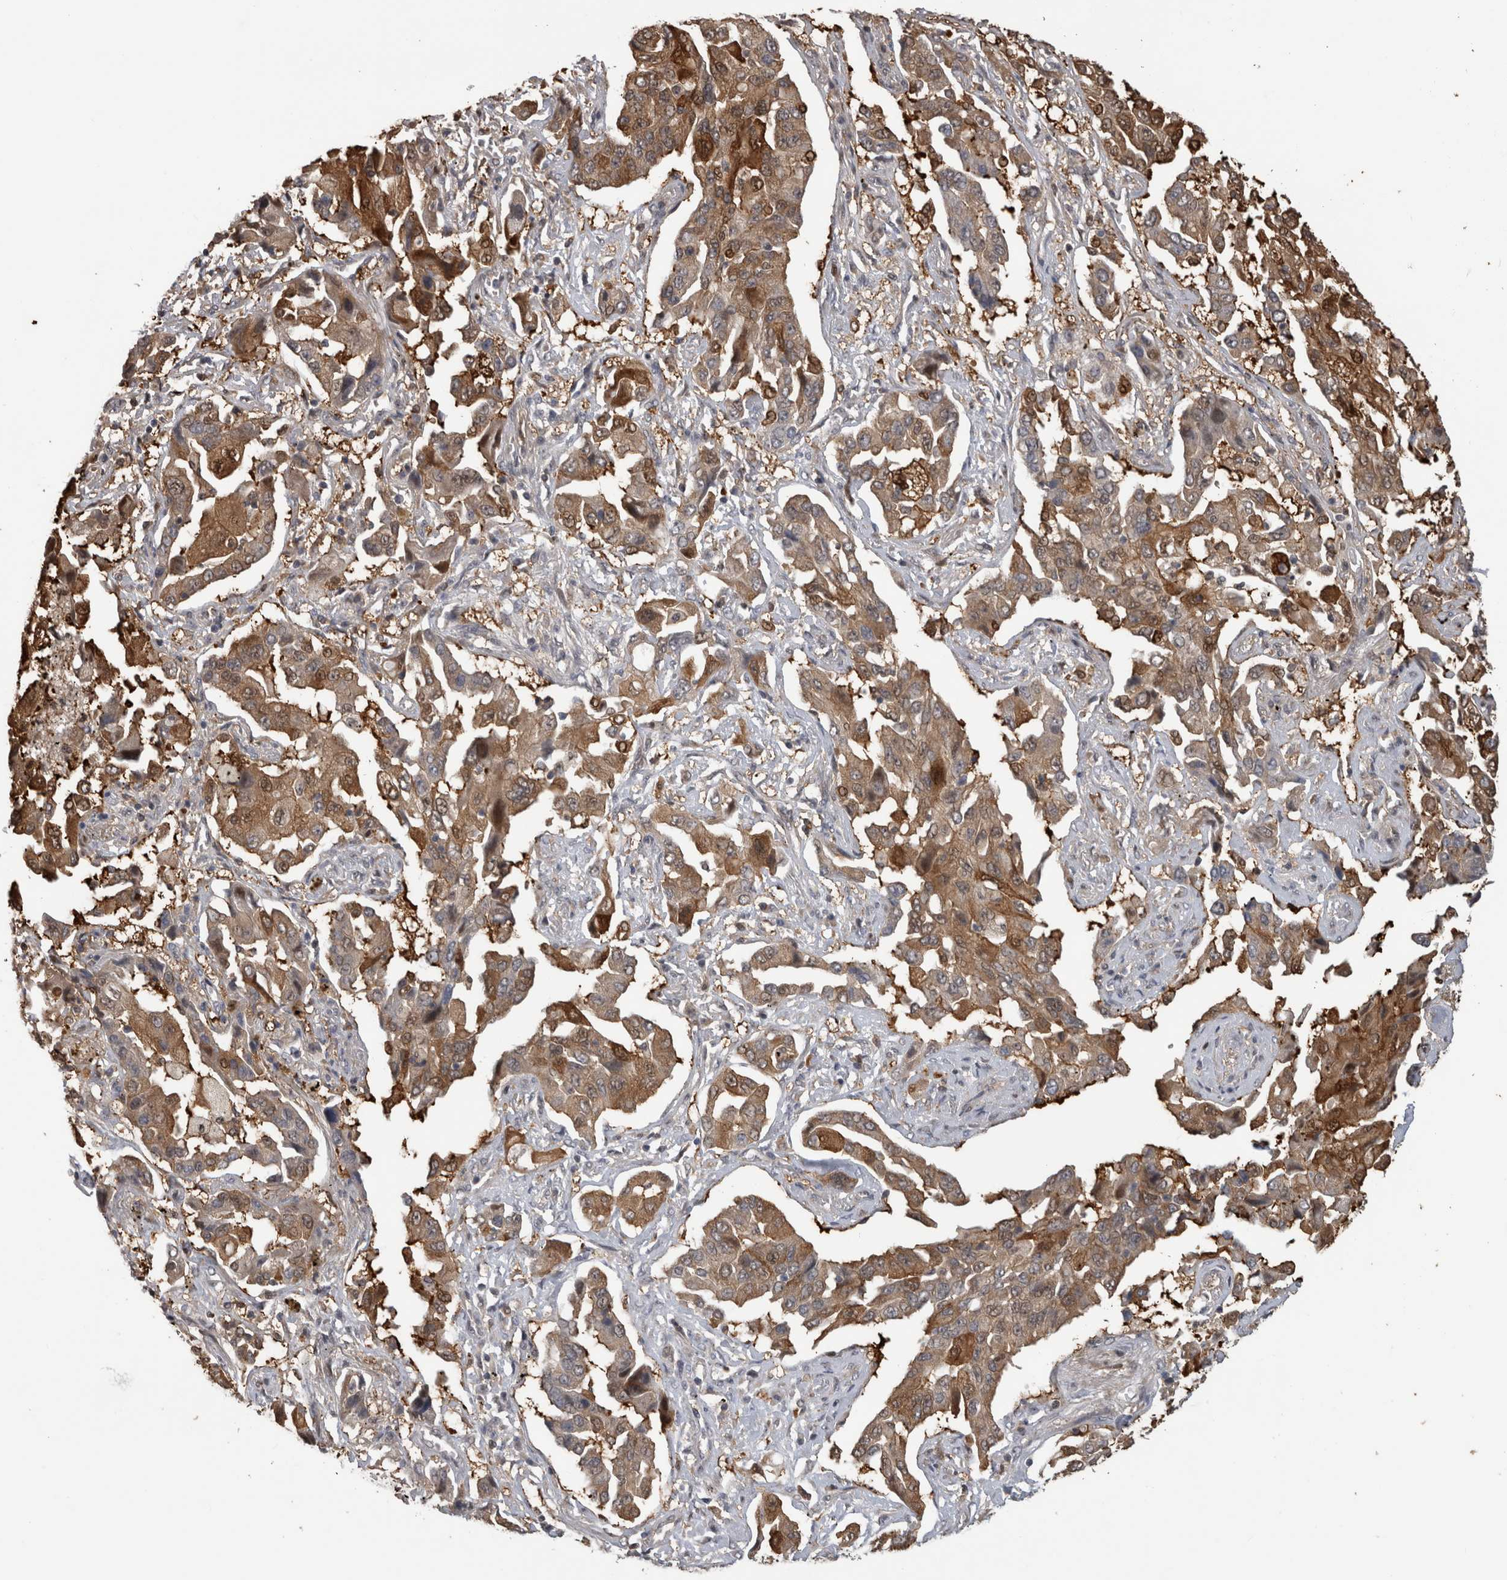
{"staining": {"intensity": "moderate", "quantity": ">75%", "location": "cytoplasmic/membranous"}, "tissue": "lung cancer", "cell_type": "Tumor cells", "image_type": "cancer", "snomed": [{"axis": "morphology", "description": "Adenocarcinoma, NOS"}, {"axis": "topography", "description": "Lung"}], "caption": "Adenocarcinoma (lung) was stained to show a protein in brown. There is medium levels of moderate cytoplasmic/membranous staining in about >75% of tumor cells. (Stains: DAB (3,3'-diaminobenzidine) in brown, nuclei in blue, Microscopy: brightfield microscopy at high magnification).", "gene": "USH1G", "patient": {"sex": "female", "age": 65}}